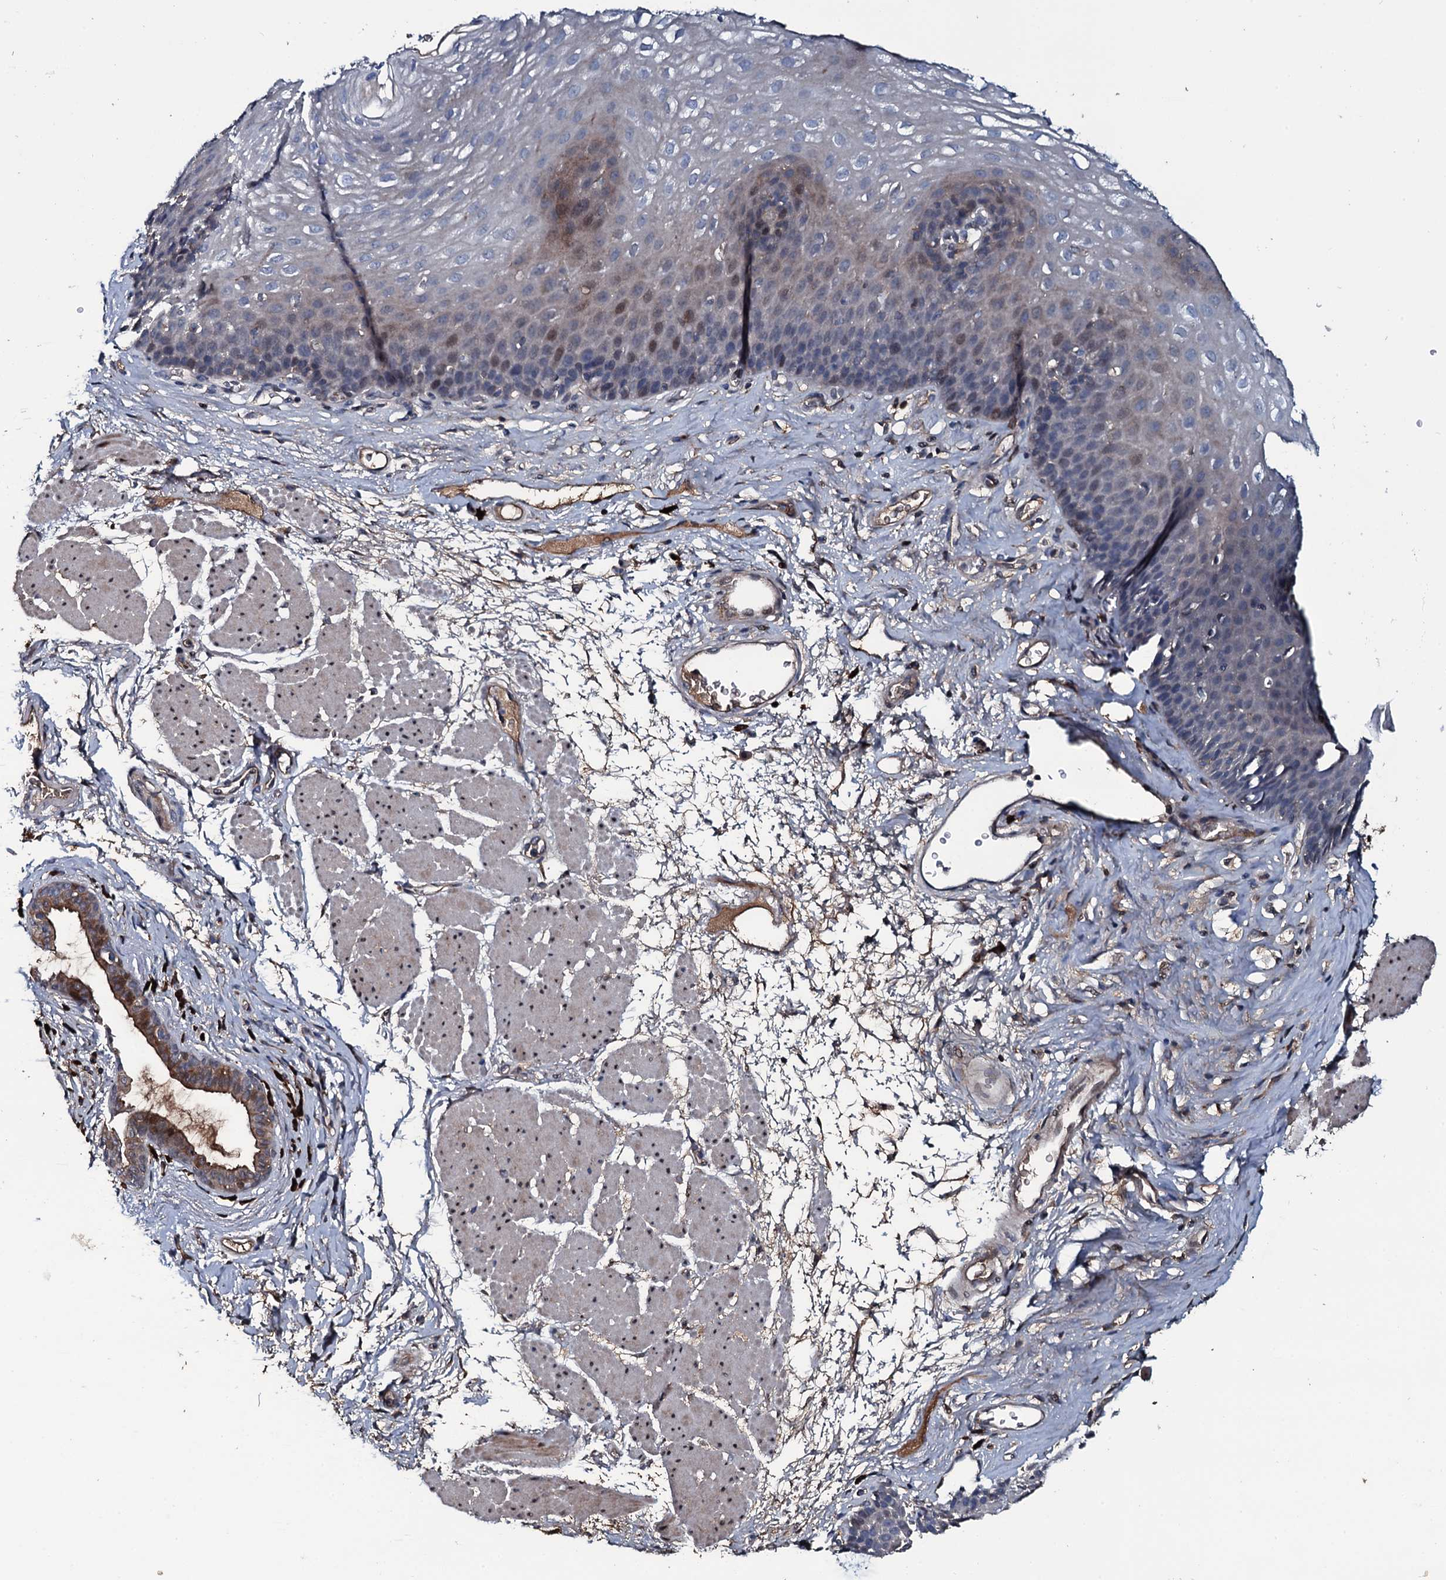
{"staining": {"intensity": "moderate", "quantity": "<25%", "location": "nuclear"}, "tissue": "esophagus", "cell_type": "Squamous epithelial cells", "image_type": "normal", "snomed": [{"axis": "morphology", "description": "Normal tissue, NOS"}, {"axis": "topography", "description": "Esophagus"}], "caption": "A histopathology image of human esophagus stained for a protein demonstrates moderate nuclear brown staining in squamous epithelial cells. (DAB (3,3'-diaminobenzidine) IHC, brown staining for protein, blue staining for nuclei).", "gene": "LYG2", "patient": {"sex": "female", "age": 66}}